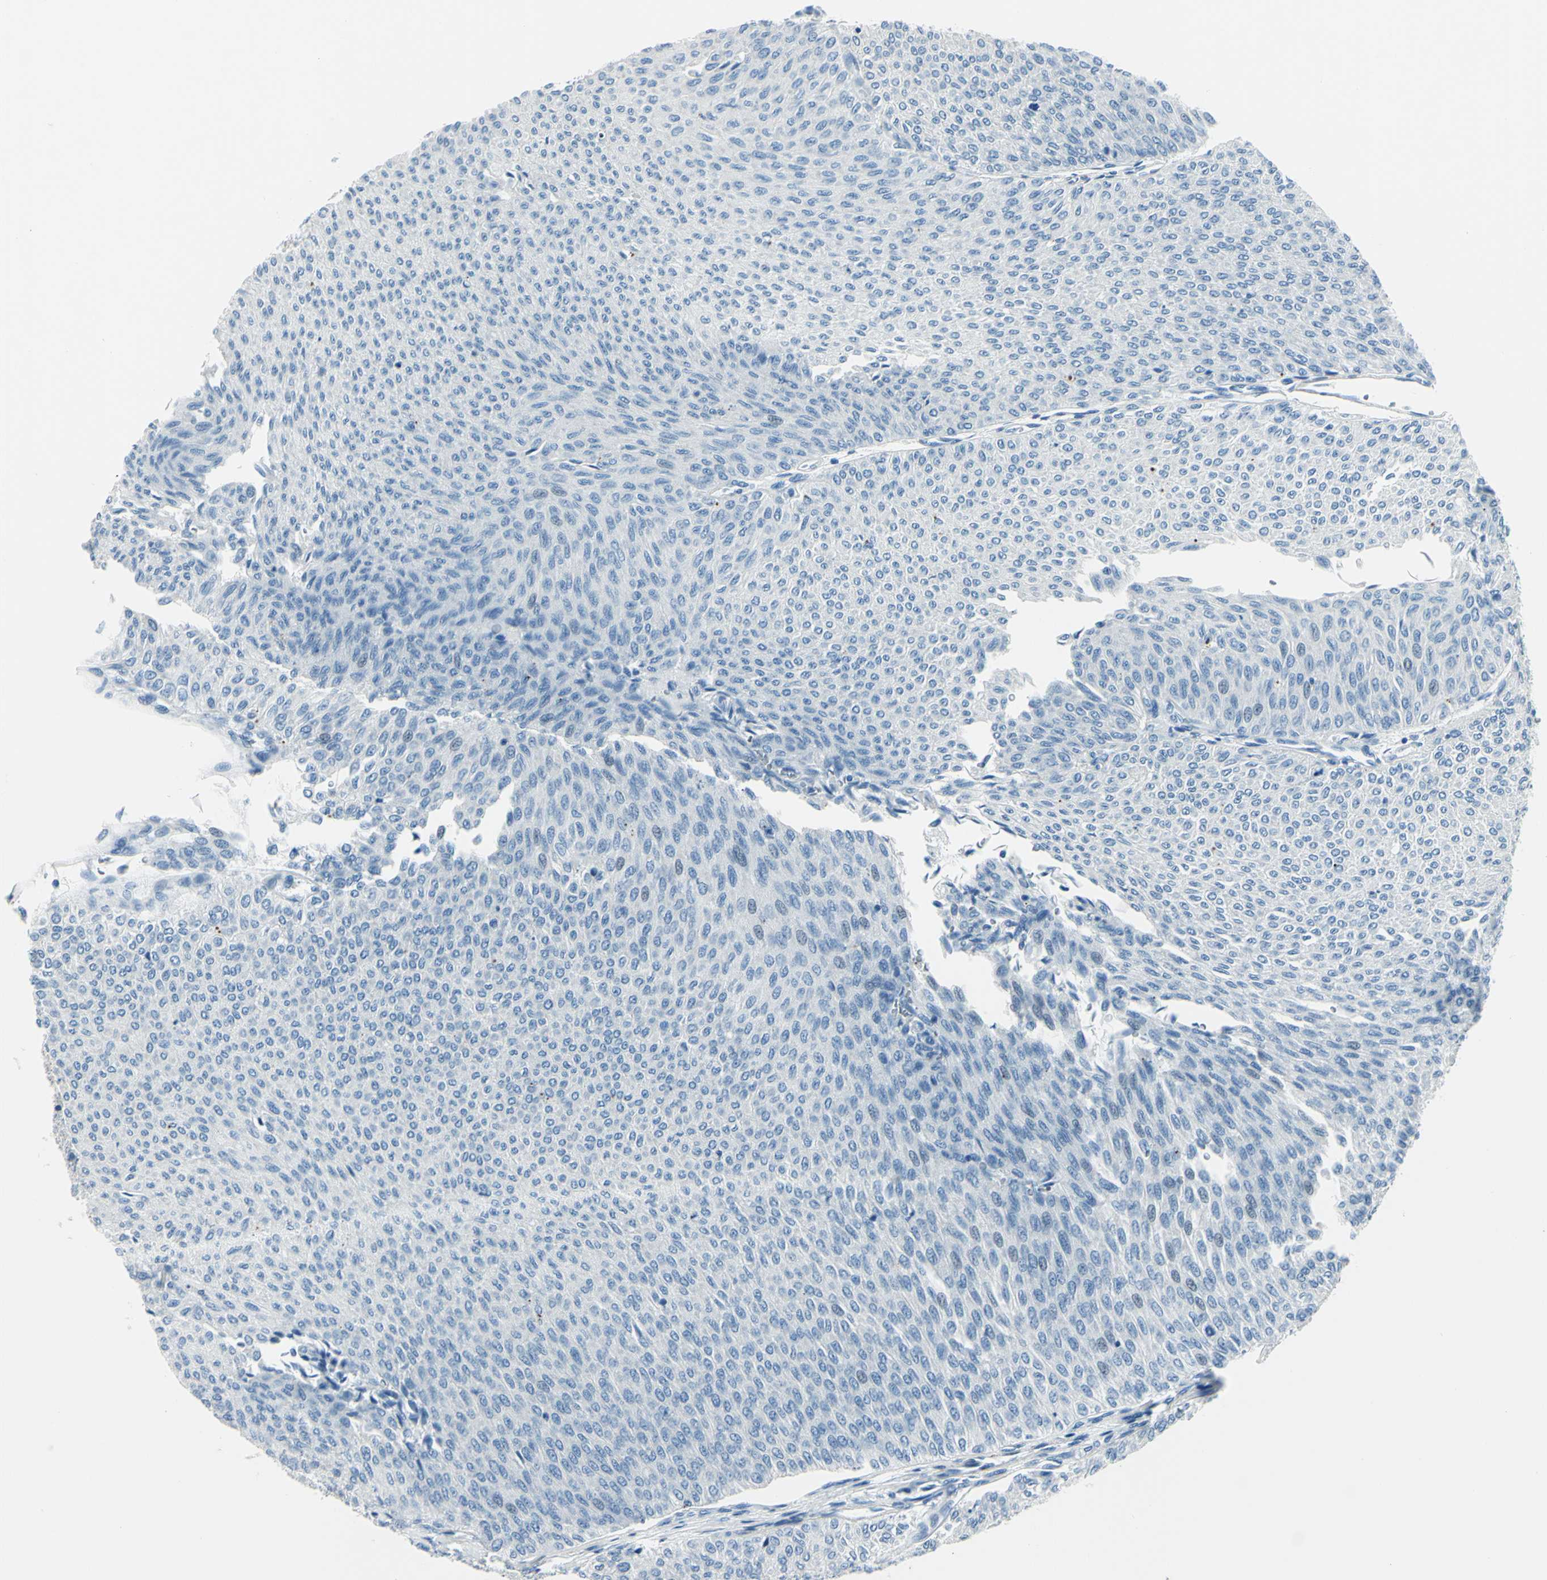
{"staining": {"intensity": "negative", "quantity": "none", "location": "none"}, "tissue": "urothelial cancer", "cell_type": "Tumor cells", "image_type": "cancer", "snomed": [{"axis": "morphology", "description": "Urothelial carcinoma, Low grade"}, {"axis": "topography", "description": "Urinary bladder"}], "caption": "An IHC image of urothelial cancer is shown. There is no staining in tumor cells of urothelial cancer.", "gene": "CDH15", "patient": {"sex": "male", "age": 78}}